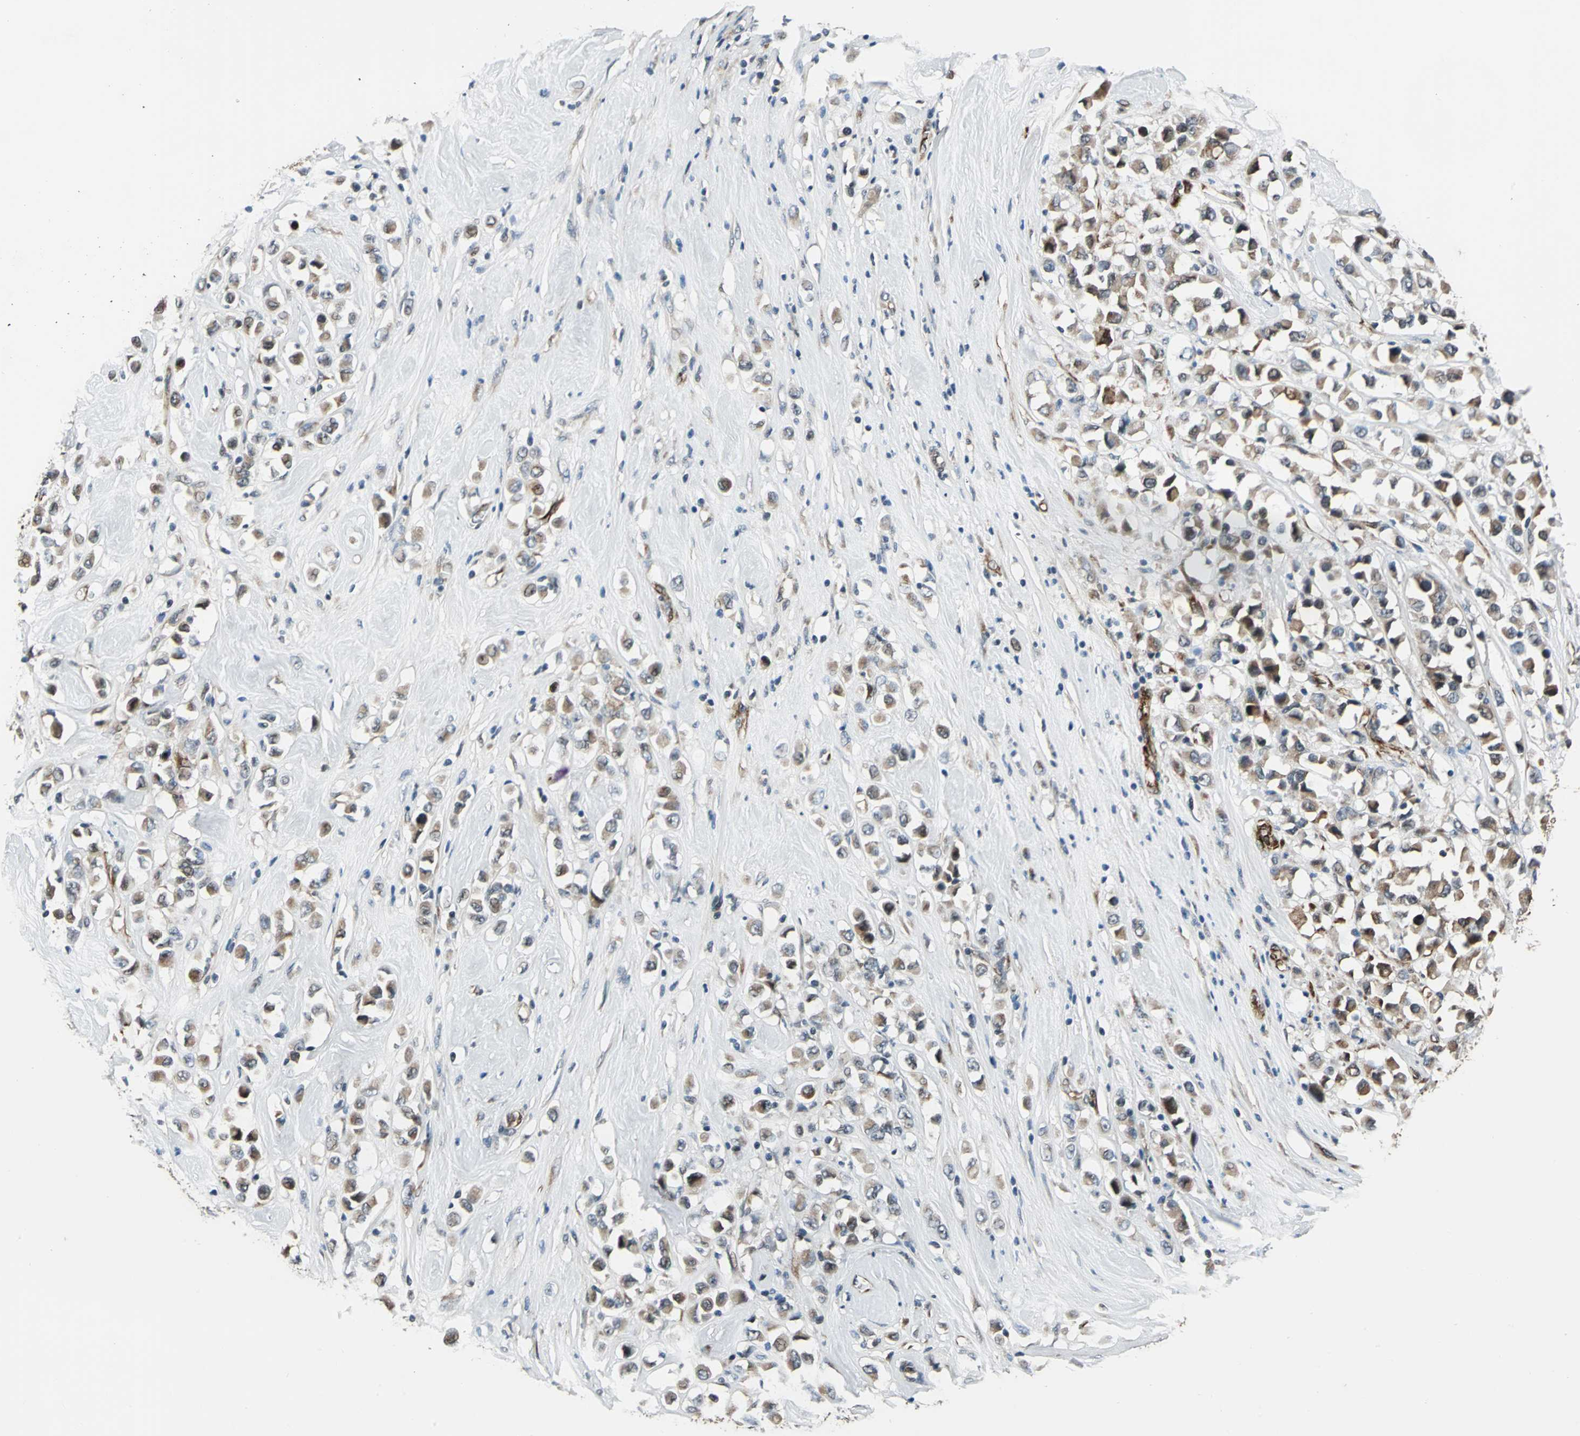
{"staining": {"intensity": "moderate", "quantity": ">75%", "location": "cytoplasmic/membranous,nuclear"}, "tissue": "breast cancer", "cell_type": "Tumor cells", "image_type": "cancer", "snomed": [{"axis": "morphology", "description": "Duct carcinoma"}, {"axis": "topography", "description": "Breast"}], "caption": "Breast cancer (intraductal carcinoma) stained with IHC displays moderate cytoplasmic/membranous and nuclear staining in about >75% of tumor cells.", "gene": "EXD2", "patient": {"sex": "female", "age": 61}}